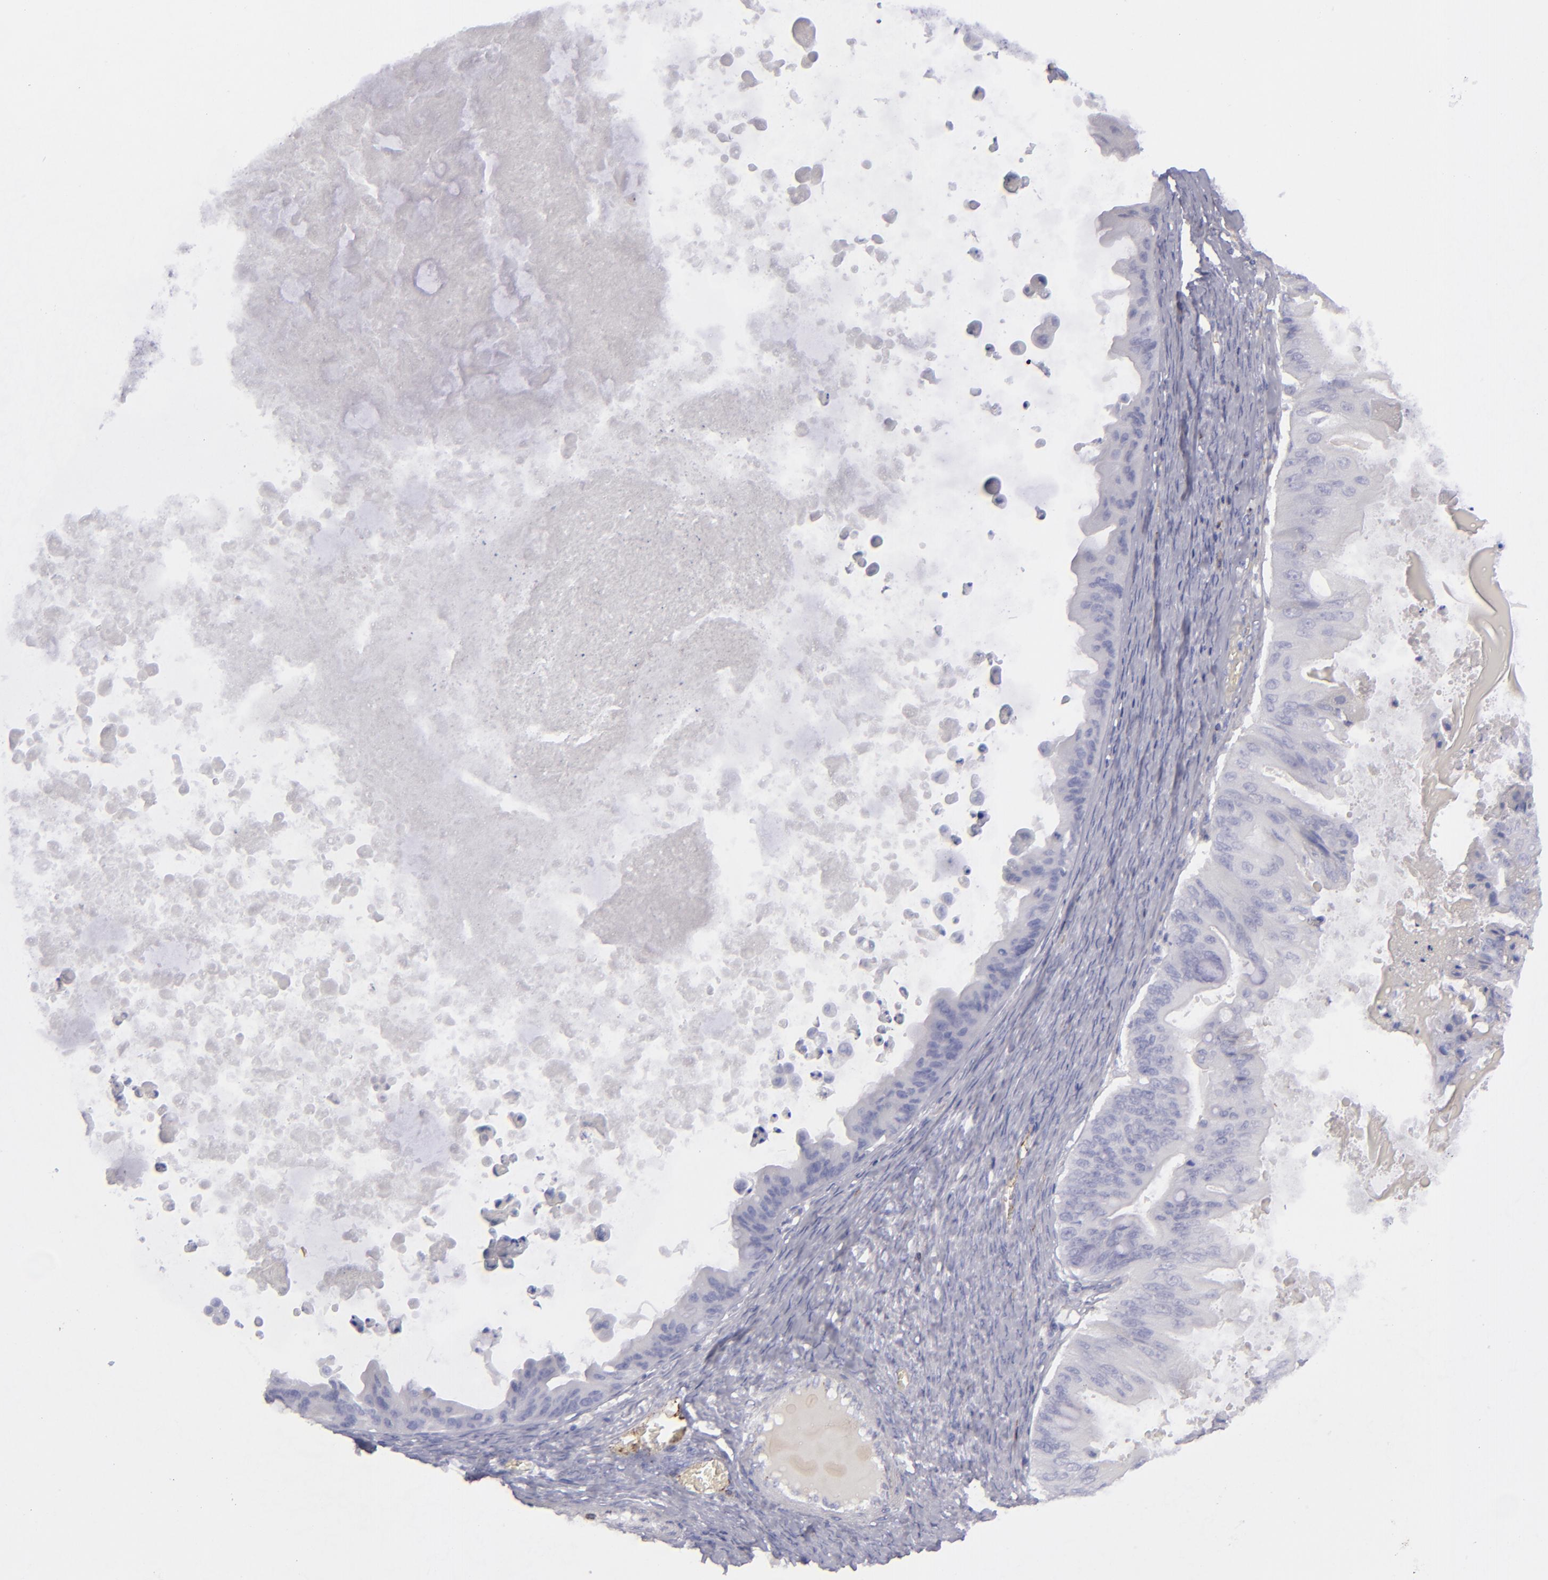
{"staining": {"intensity": "negative", "quantity": "none", "location": "none"}, "tissue": "ovarian cancer", "cell_type": "Tumor cells", "image_type": "cancer", "snomed": [{"axis": "morphology", "description": "Cystadenocarcinoma, mucinous, NOS"}, {"axis": "topography", "description": "Ovary"}], "caption": "Photomicrograph shows no protein staining in tumor cells of mucinous cystadenocarcinoma (ovarian) tissue.", "gene": "CD27", "patient": {"sex": "female", "age": 37}}